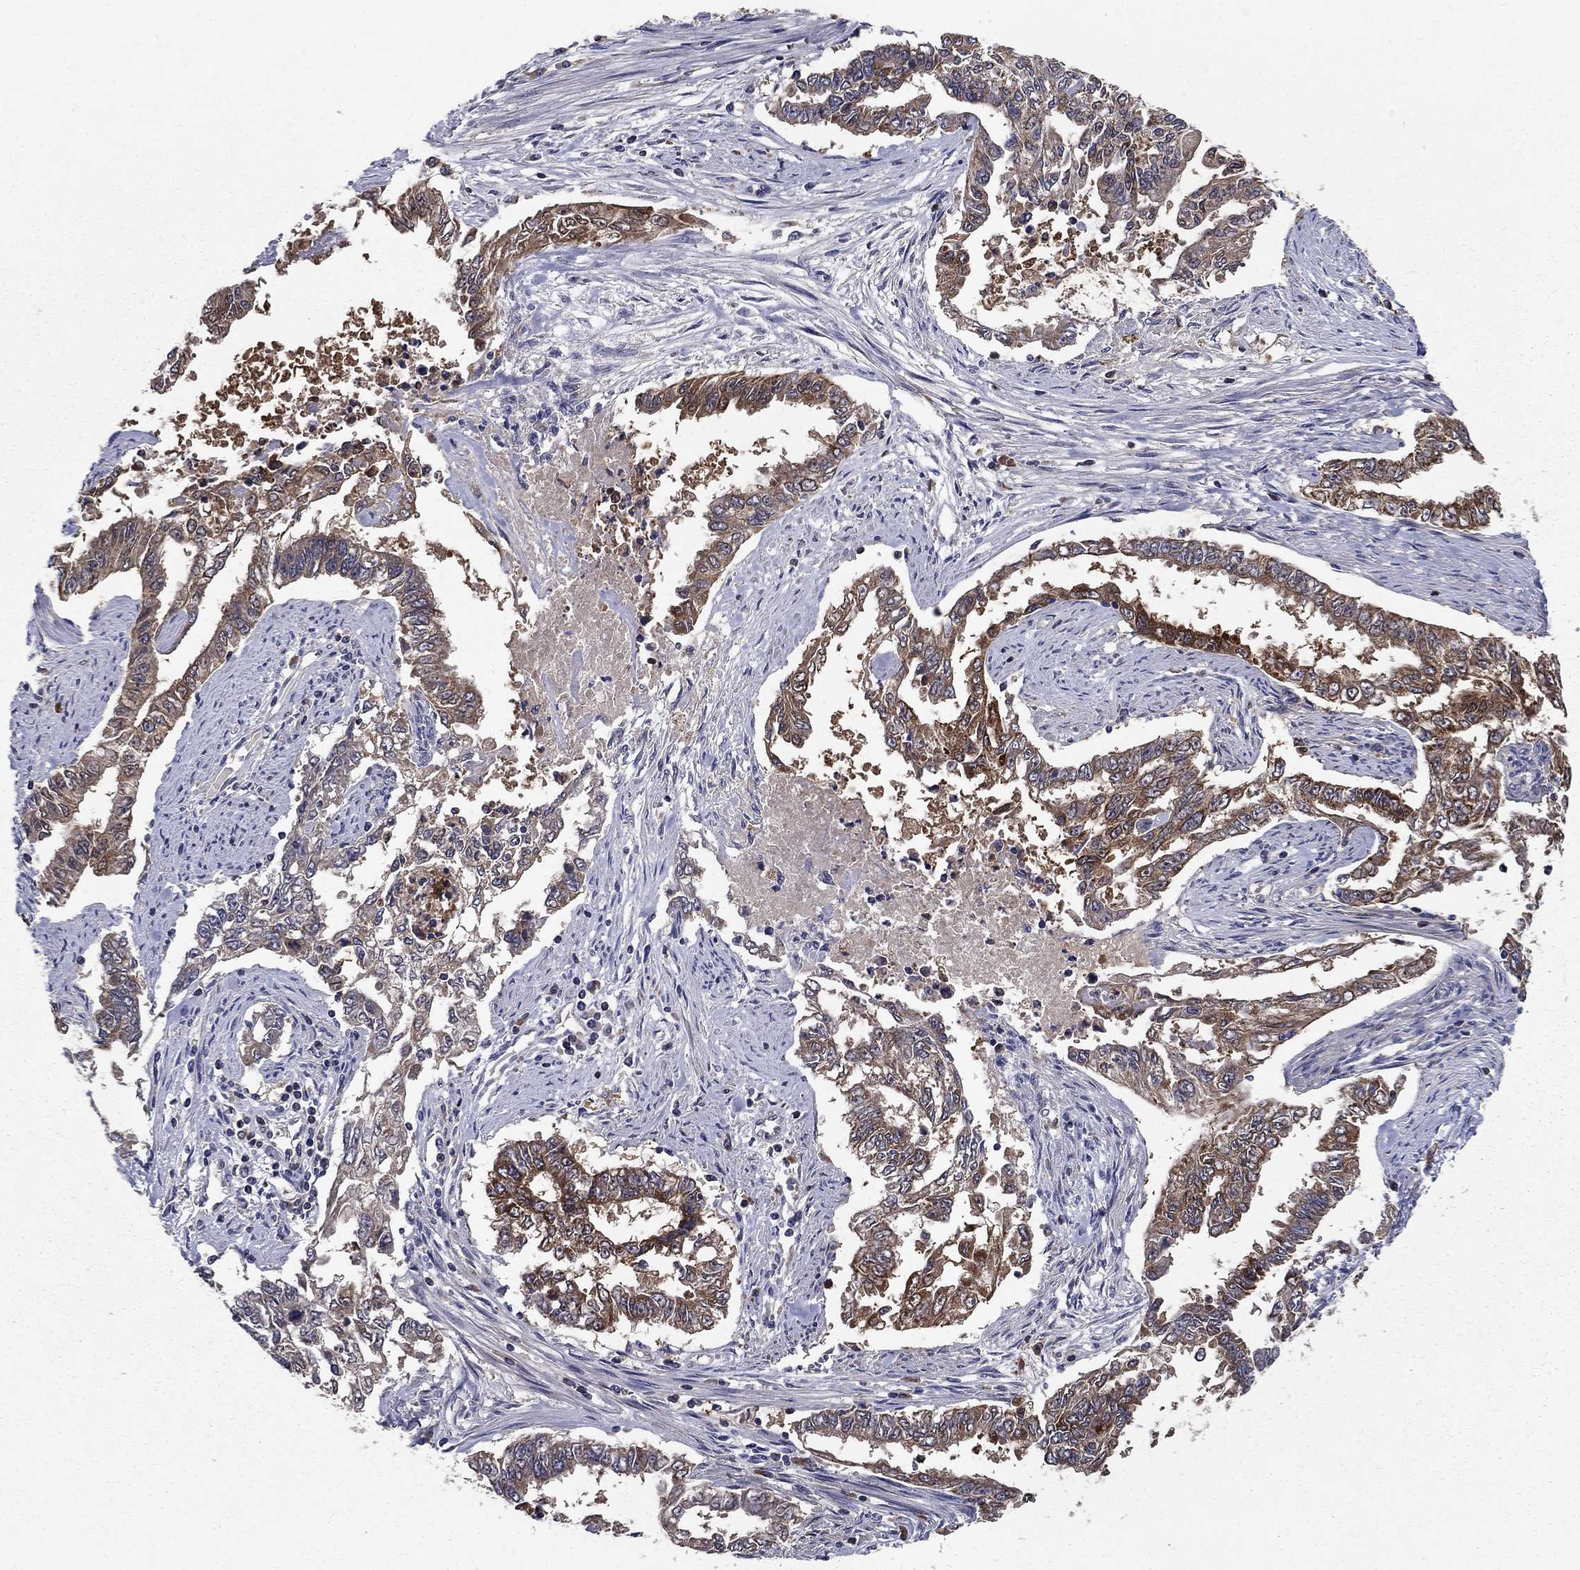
{"staining": {"intensity": "strong", "quantity": "25%-75%", "location": "cytoplasmic/membranous"}, "tissue": "endometrial cancer", "cell_type": "Tumor cells", "image_type": "cancer", "snomed": [{"axis": "morphology", "description": "Adenocarcinoma, NOS"}, {"axis": "topography", "description": "Uterus"}], "caption": "This micrograph demonstrates immunohistochemistry staining of endometrial adenocarcinoma, with high strong cytoplasmic/membranous expression in approximately 25%-75% of tumor cells.", "gene": "GLTP", "patient": {"sex": "female", "age": 59}}